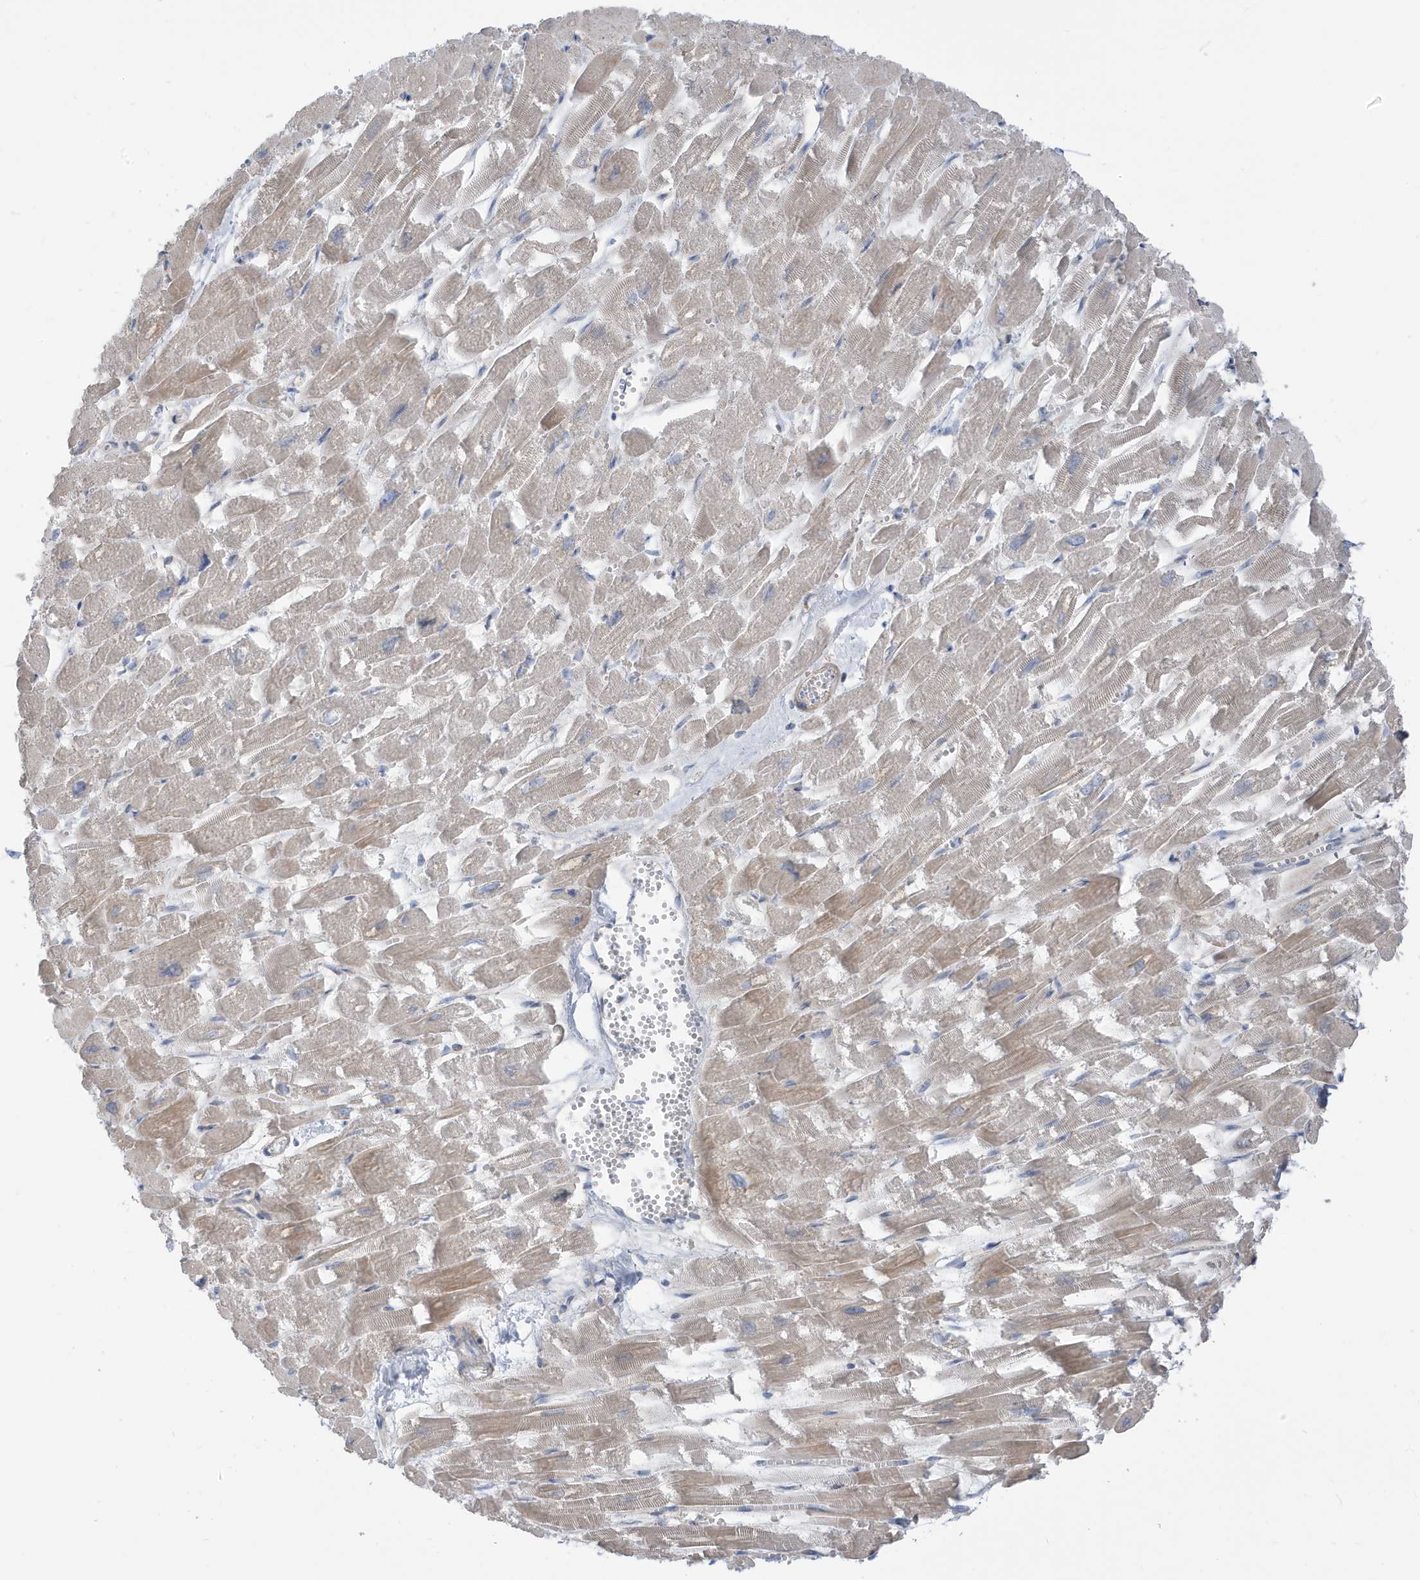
{"staining": {"intensity": "weak", "quantity": "25%-75%", "location": "cytoplasmic/membranous"}, "tissue": "heart muscle", "cell_type": "Cardiomyocytes", "image_type": "normal", "snomed": [{"axis": "morphology", "description": "Normal tissue, NOS"}, {"axis": "topography", "description": "Heart"}], "caption": "Protein expression analysis of benign heart muscle displays weak cytoplasmic/membranous positivity in about 25%-75% of cardiomyocytes. (DAB (3,3'-diaminobenzidine) = brown stain, brightfield microscopy at high magnification).", "gene": "ATP13A5", "patient": {"sex": "male", "age": 54}}